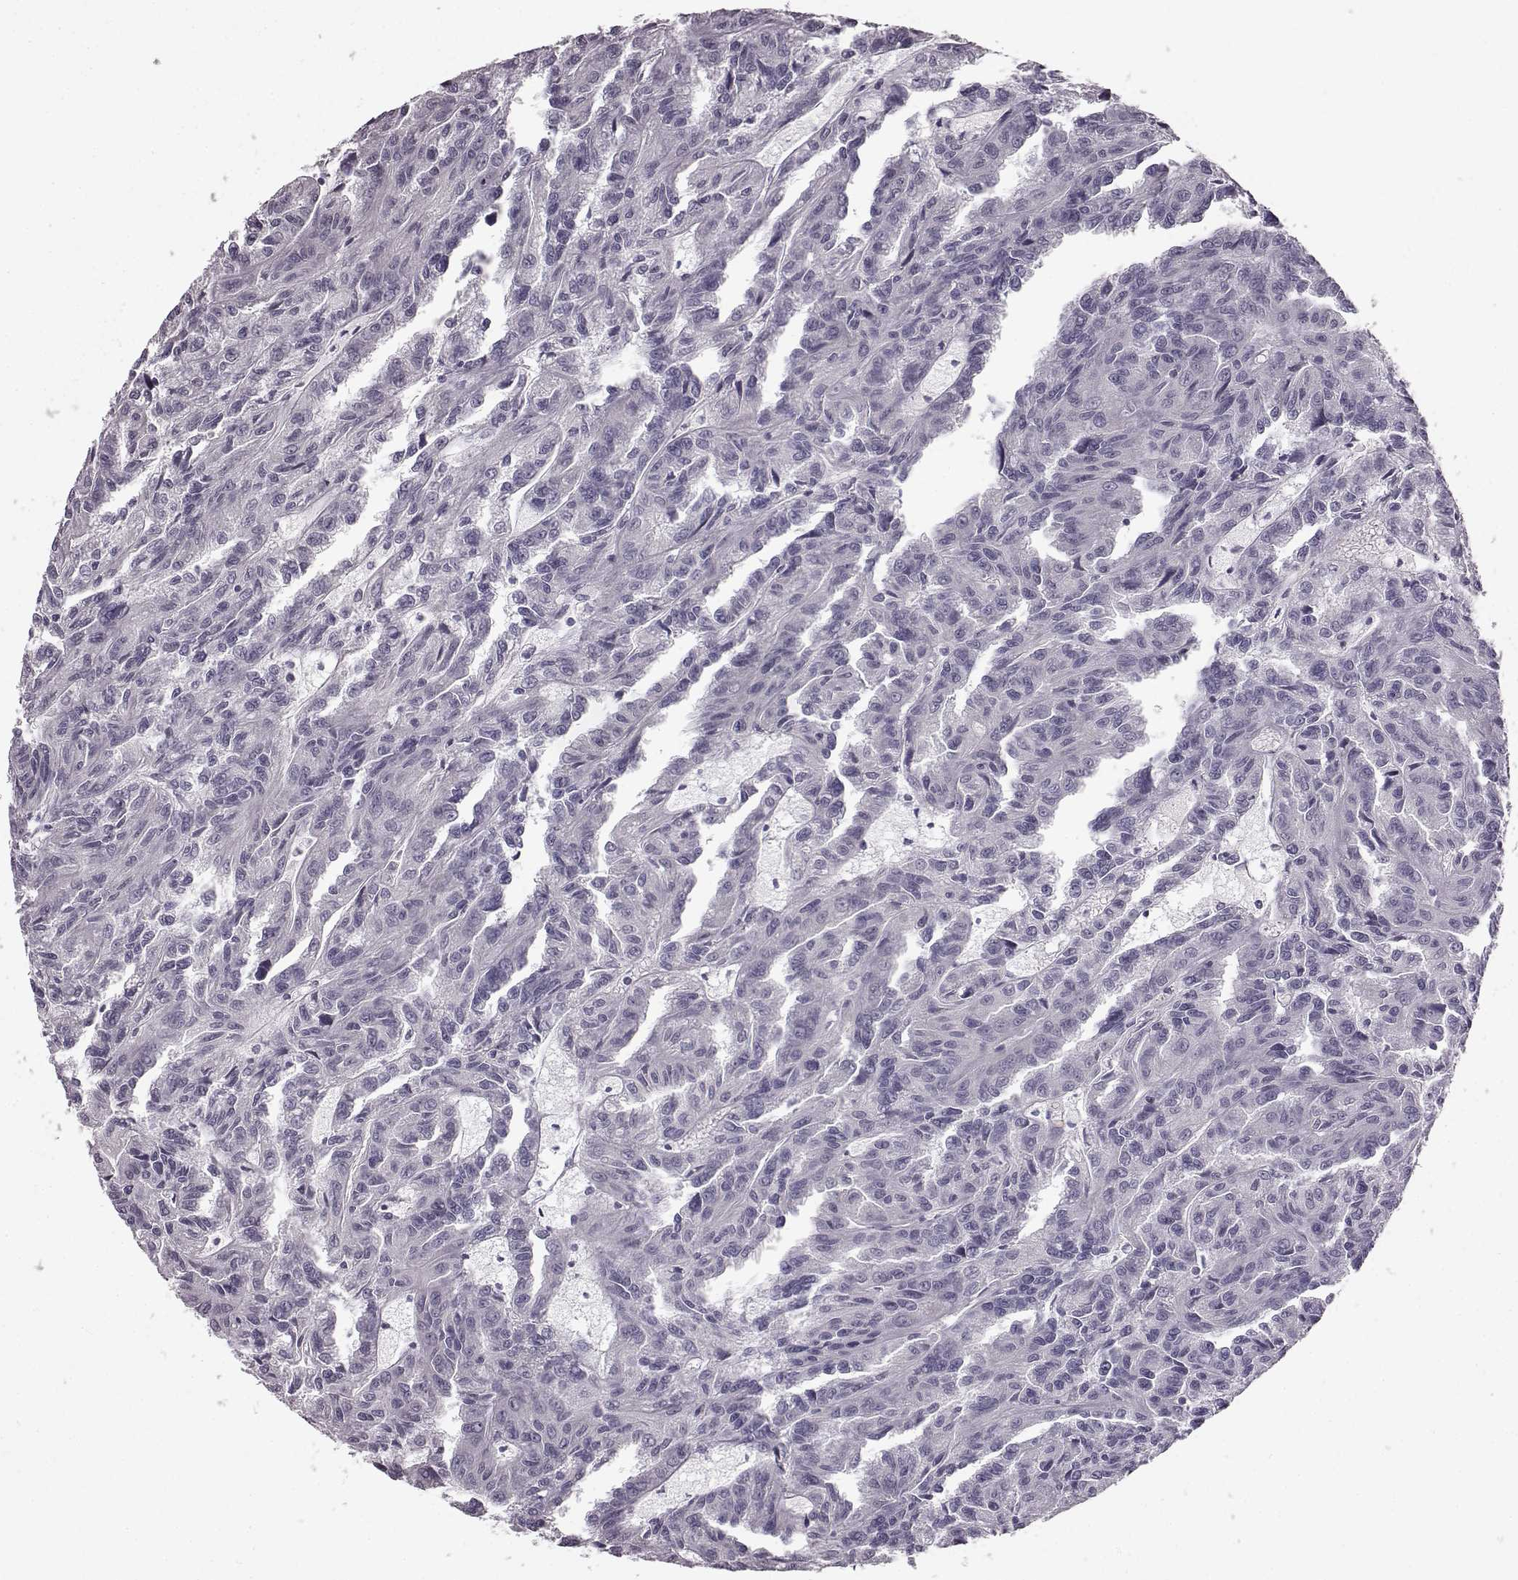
{"staining": {"intensity": "negative", "quantity": "none", "location": "none"}, "tissue": "renal cancer", "cell_type": "Tumor cells", "image_type": "cancer", "snomed": [{"axis": "morphology", "description": "Adenocarcinoma, NOS"}, {"axis": "topography", "description": "Kidney"}], "caption": "Micrograph shows no protein staining in tumor cells of renal cancer tissue.", "gene": "ODAD4", "patient": {"sex": "male", "age": 79}}